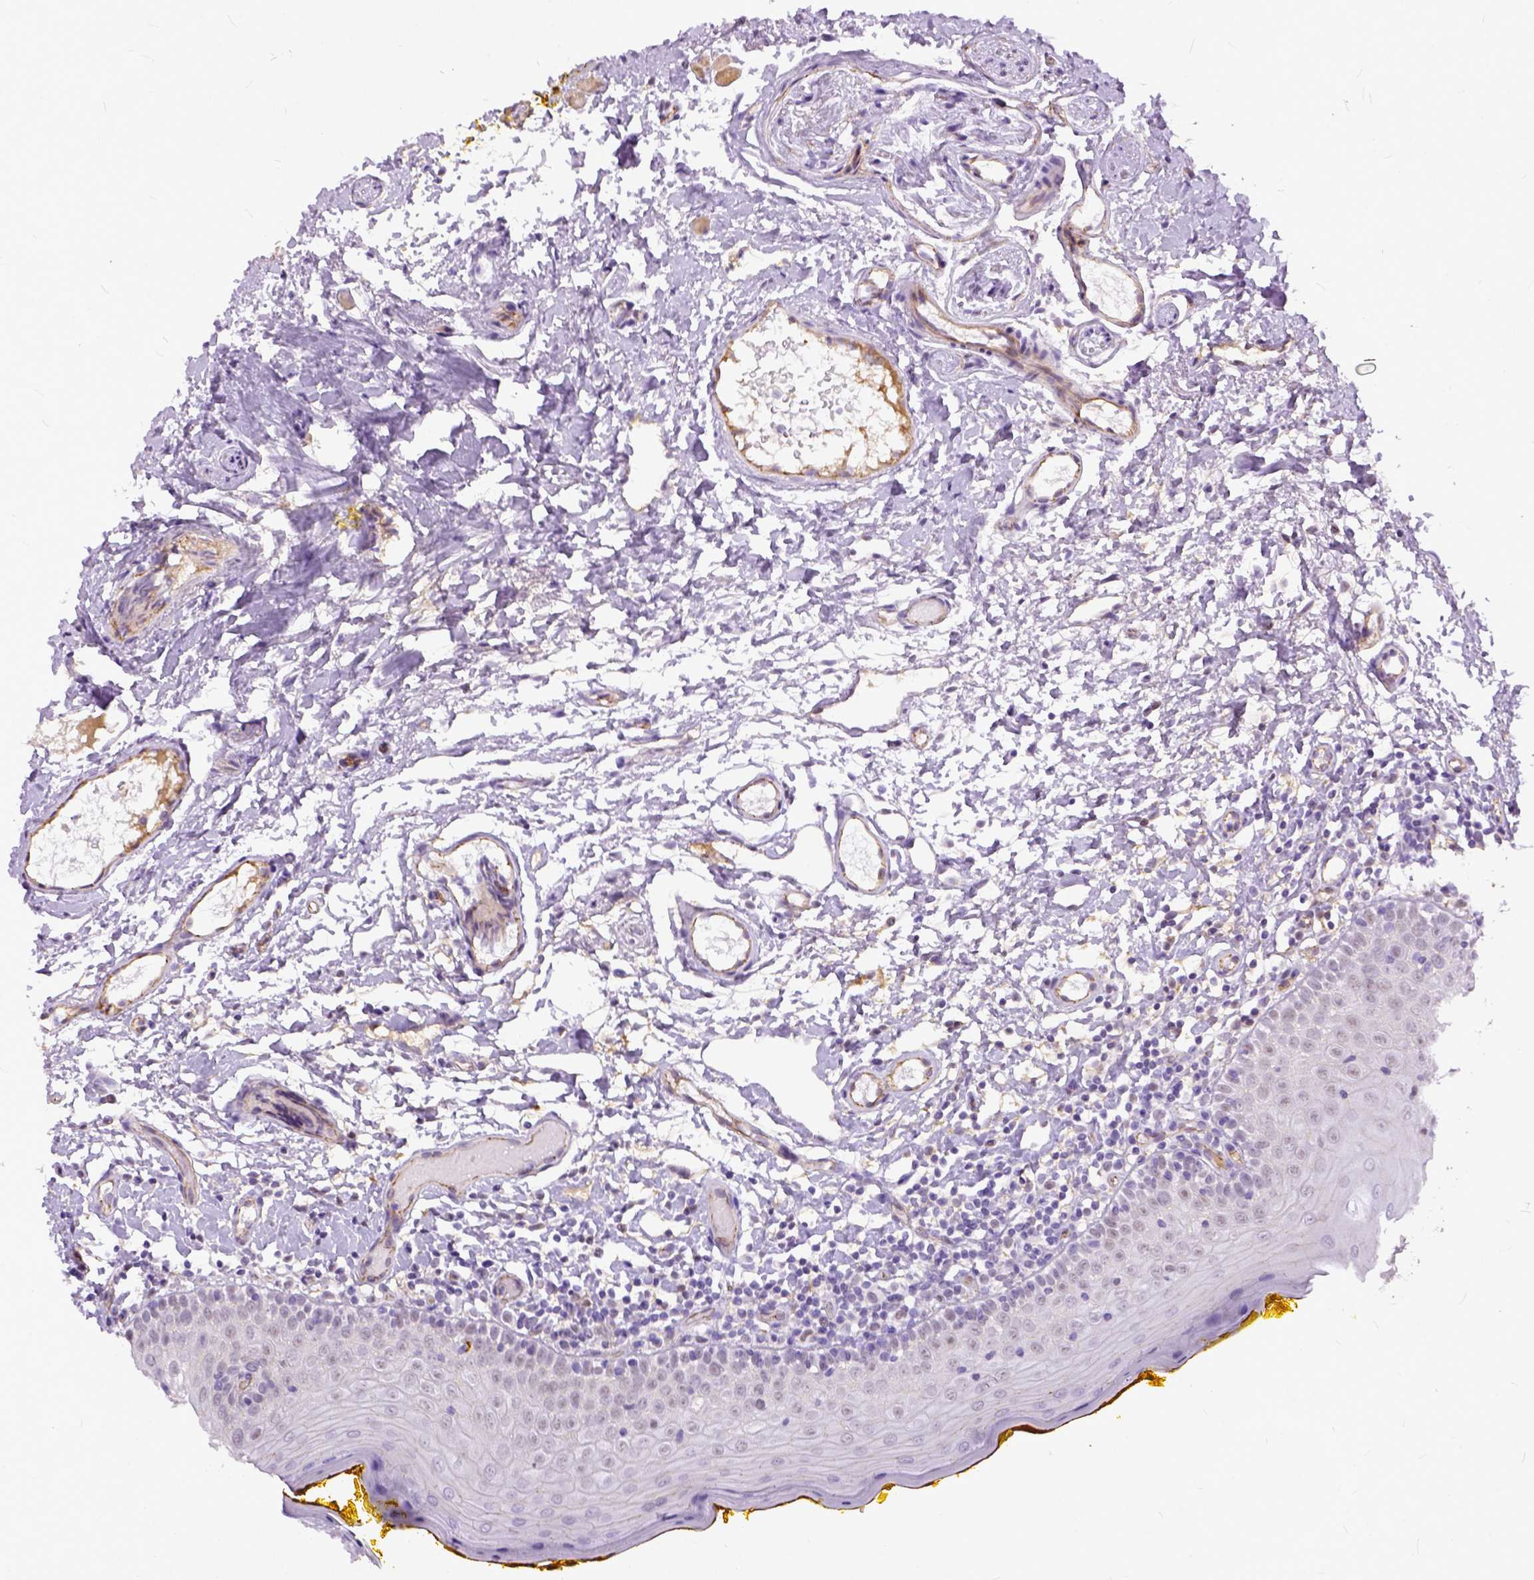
{"staining": {"intensity": "negative", "quantity": "none", "location": "none"}, "tissue": "oral mucosa", "cell_type": "Squamous epithelial cells", "image_type": "normal", "snomed": [{"axis": "morphology", "description": "Normal tissue, NOS"}, {"axis": "topography", "description": "Oral tissue"}, {"axis": "topography", "description": "Tounge, NOS"}], "caption": "Immunohistochemical staining of benign oral mucosa reveals no significant staining in squamous epithelial cells. (Brightfield microscopy of DAB immunohistochemistry (IHC) at high magnification).", "gene": "ADGRF1", "patient": {"sex": "female", "age": 58}}